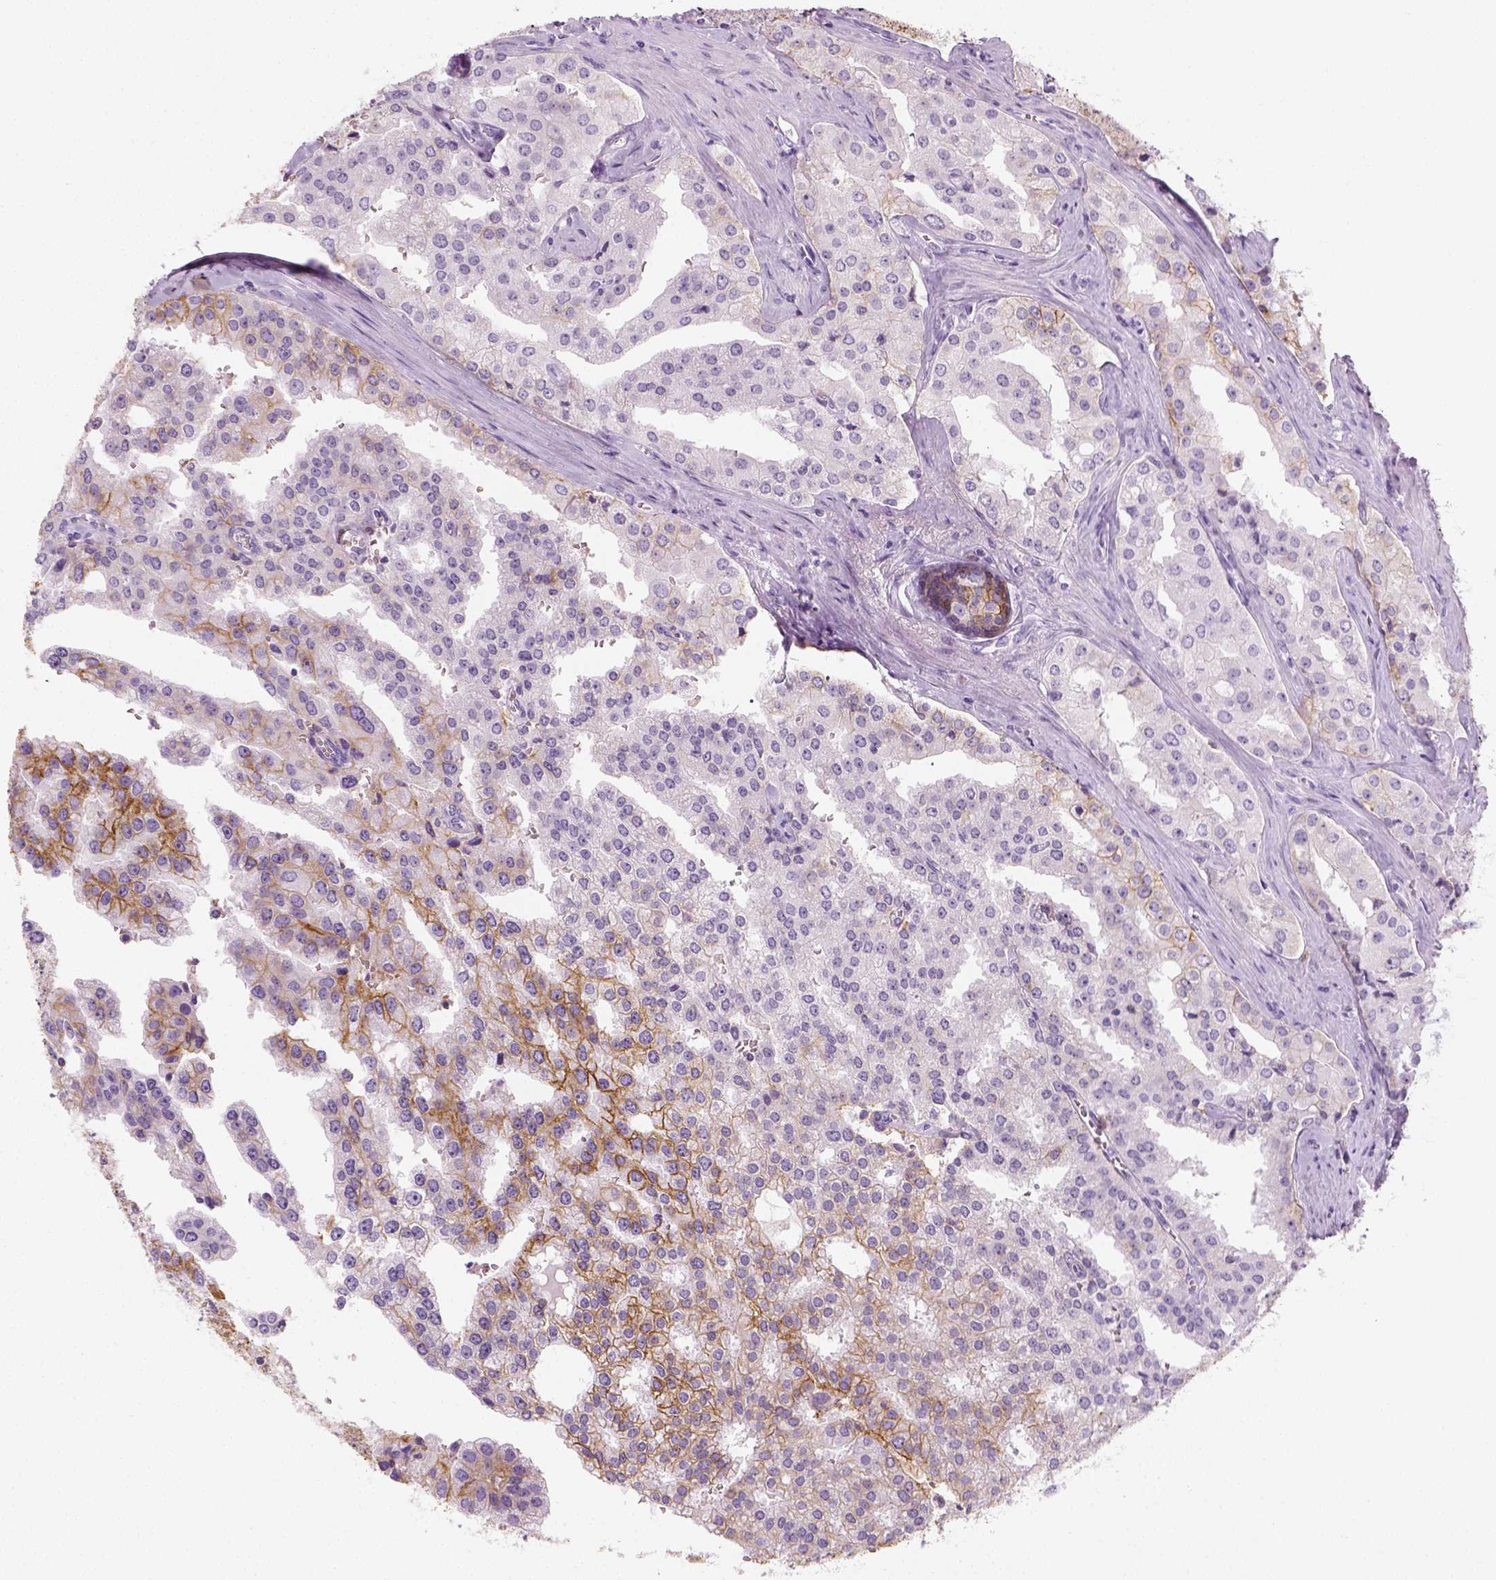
{"staining": {"intensity": "moderate", "quantity": "25%-75%", "location": "cytoplasmic/membranous"}, "tissue": "prostate cancer", "cell_type": "Tumor cells", "image_type": "cancer", "snomed": [{"axis": "morphology", "description": "Adenocarcinoma, High grade"}, {"axis": "topography", "description": "Prostate"}], "caption": "Brown immunohistochemical staining in prostate cancer exhibits moderate cytoplasmic/membranous expression in about 25%-75% of tumor cells. The staining was performed using DAB to visualize the protein expression in brown, while the nuclei were stained in blue with hematoxylin (Magnification: 20x).", "gene": "AQP3", "patient": {"sex": "male", "age": 68}}